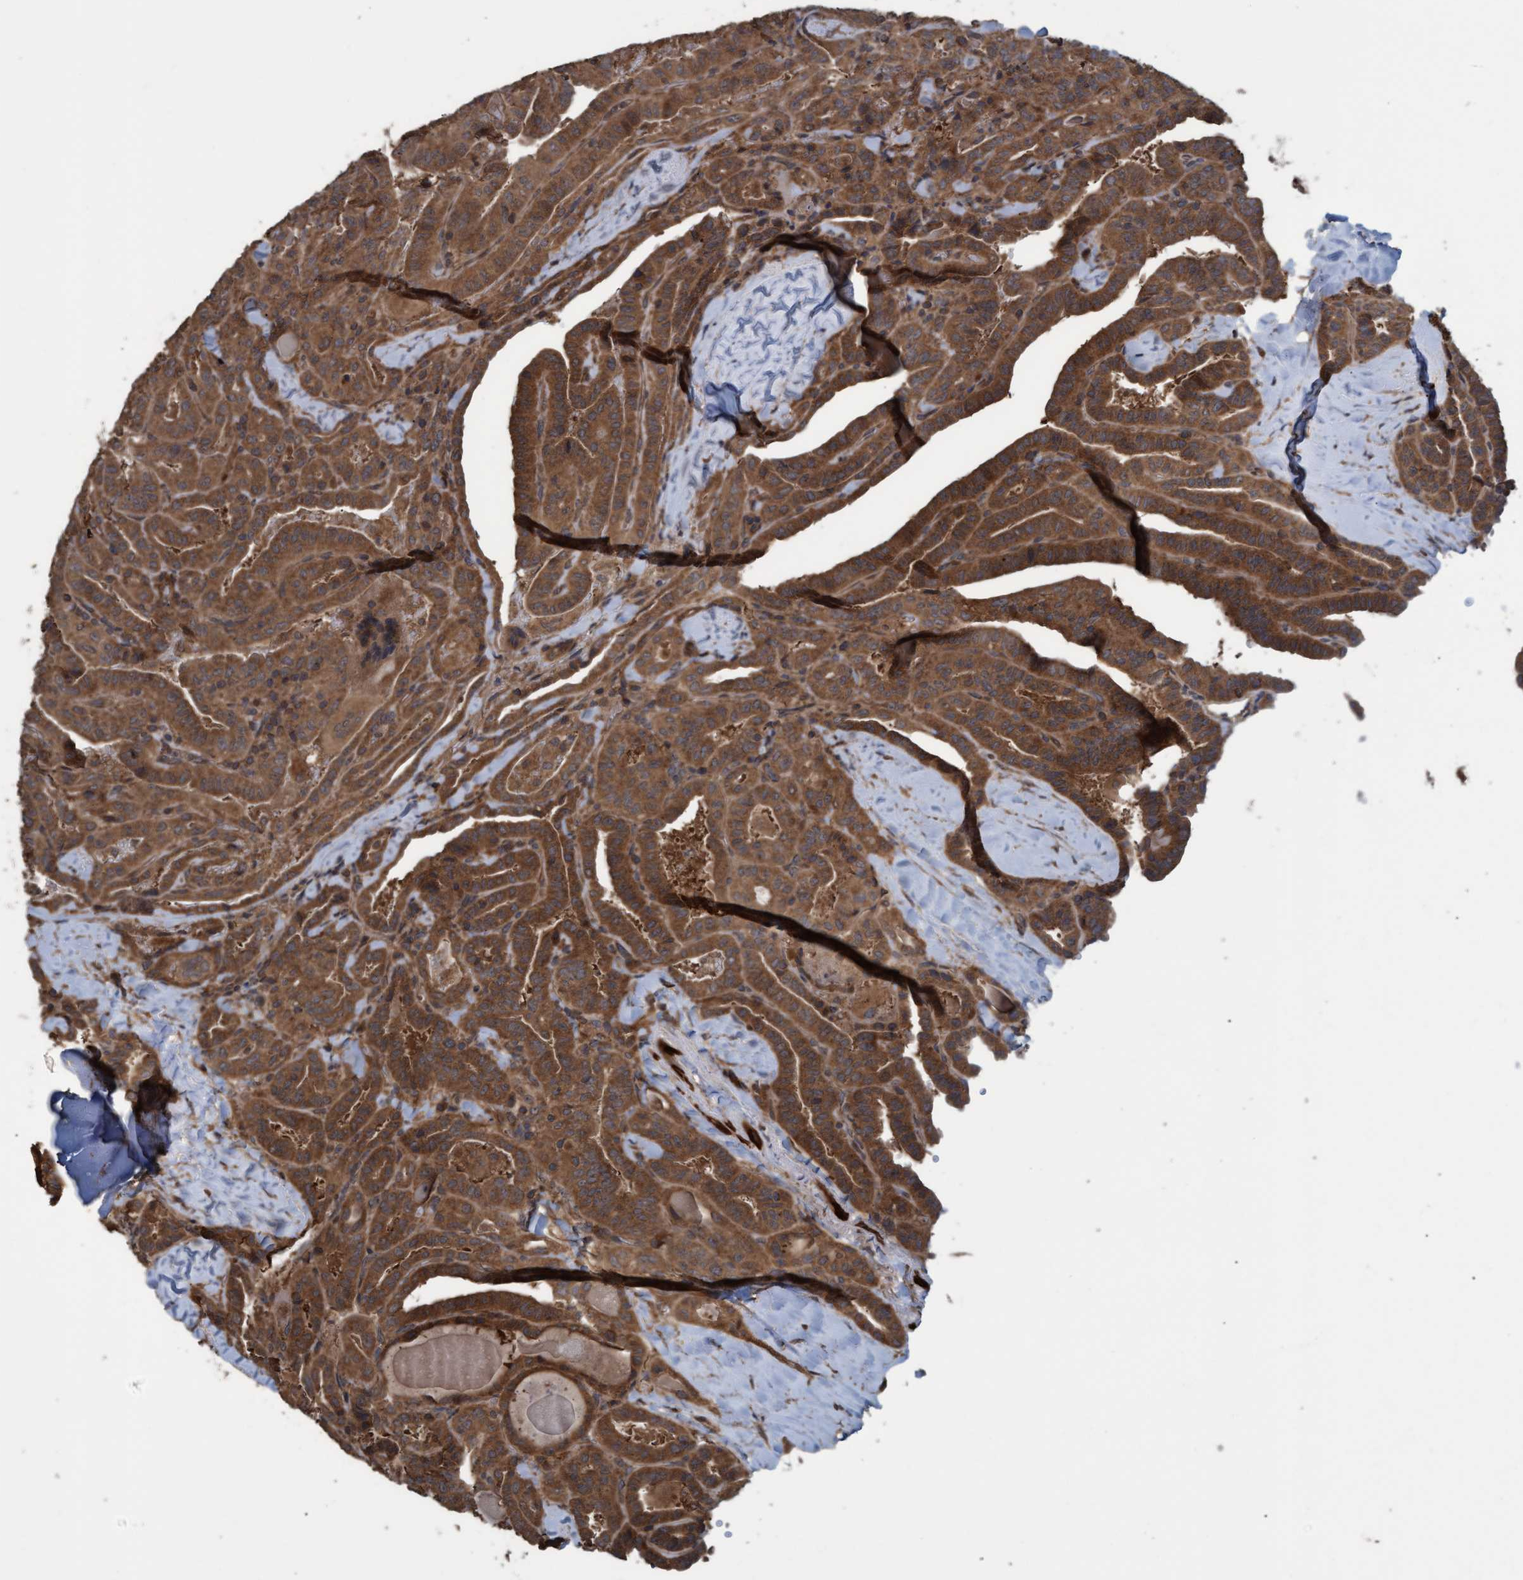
{"staining": {"intensity": "strong", "quantity": ">75%", "location": "cytoplasmic/membranous"}, "tissue": "thyroid cancer", "cell_type": "Tumor cells", "image_type": "cancer", "snomed": [{"axis": "morphology", "description": "Papillary adenocarcinoma, NOS"}, {"axis": "topography", "description": "Thyroid gland"}], "caption": "The histopathology image demonstrates immunohistochemical staining of thyroid papillary adenocarcinoma. There is strong cytoplasmic/membranous staining is seen in about >75% of tumor cells.", "gene": "GGT6", "patient": {"sex": "male", "age": 77}}